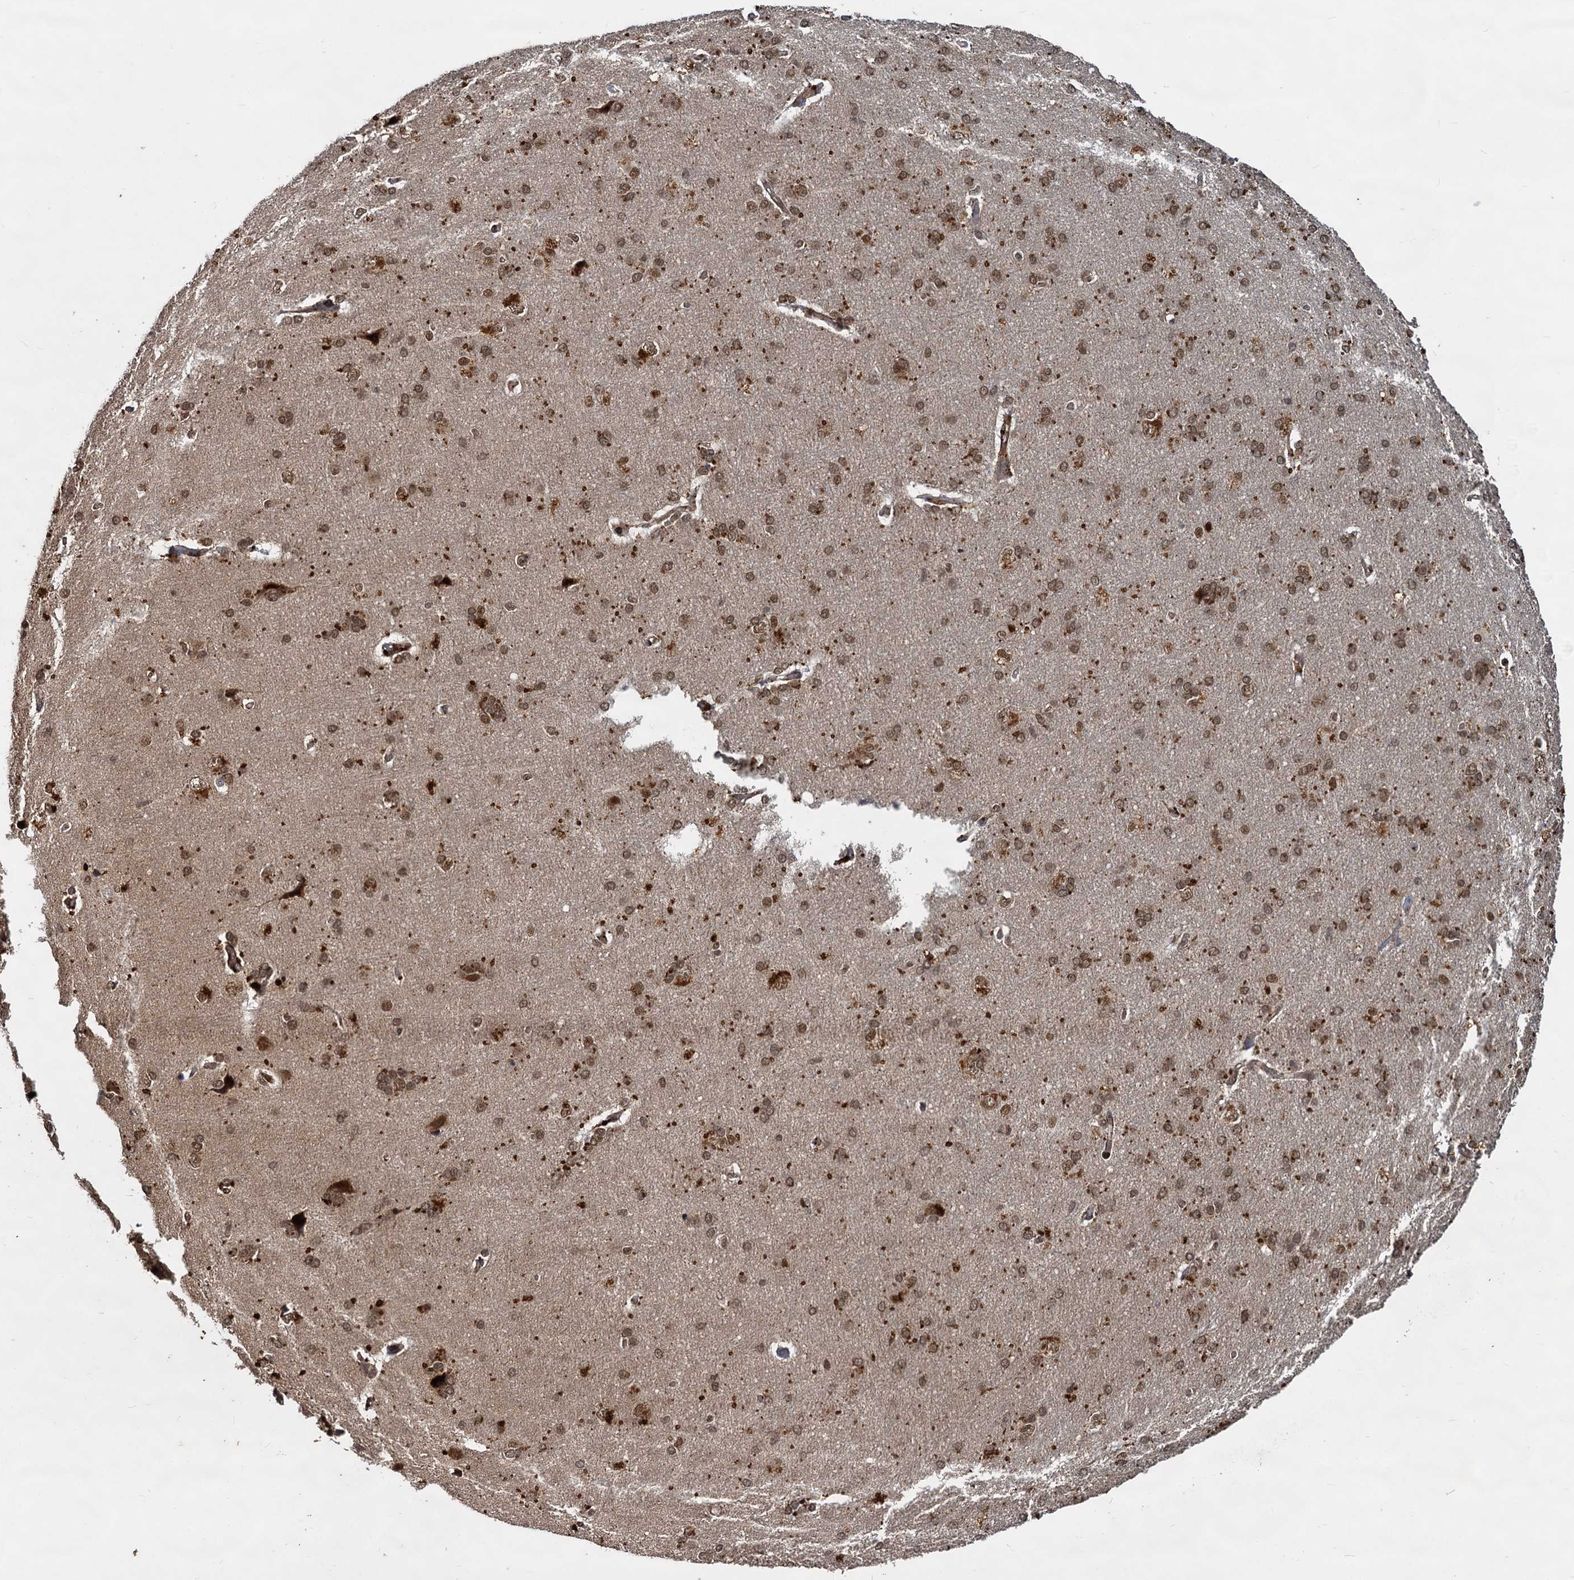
{"staining": {"intensity": "moderate", "quantity": ">75%", "location": "cytoplasmic/membranous"}, "tissue": "cerebral cortex", "cell_type": "Endothelial cells", "image_type": "normal", "snomed": [{"axis": "morphology", "description": "Normal tissue, NOS"}, {"axis": "topography", "description": "Cerebral cortex"}], "caption": "Human cerebral cortex stained with a brown dye demonstrates moderate cytoplasmic/membranous positive staining in approximately >75% of endothelial cells.", "gene": "TRIM23", "patient": {"sex": "male", "age": 62}}